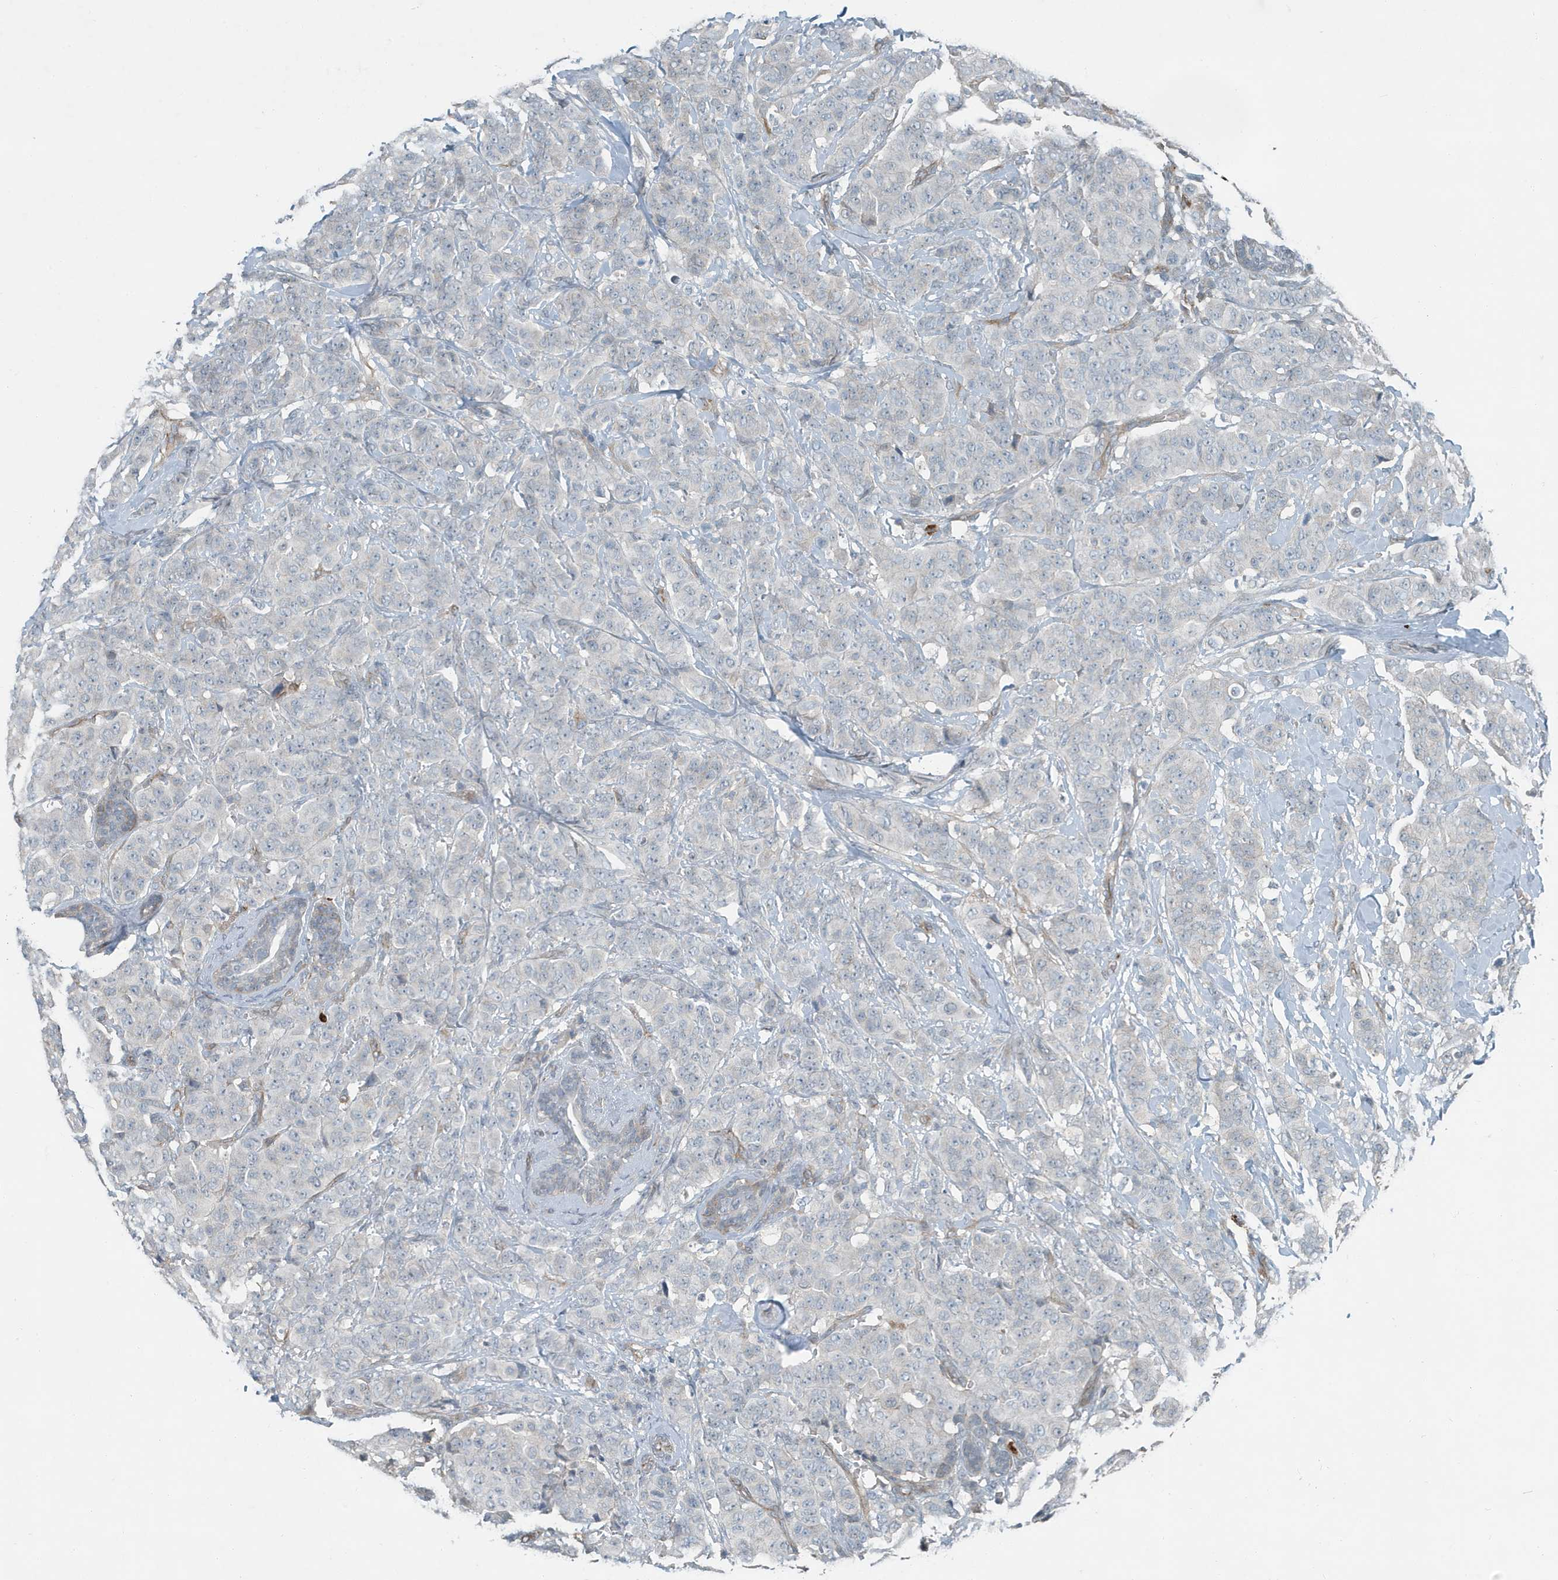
{"staining": {"intensity": "negative", "quantity": "none", "location": "none"}, "tissue": "breast cancer", "cell_type": "Tumor cells", "image_type": "cancer", "snomed": [{"axis": "morphology", "description": "Normal tissue, NOS"}, {"axis": "morphology", "description": "Duct carcinoma"}, {"axis": "topography", "description": "Breast"}], "caption": "Breast invasive ductal carcinoma was stained to show a protein in brown. There is no significant positivity in tumor cells.", "gene": "DAPP1", "patient": {"sex": "female", "age": 40}}